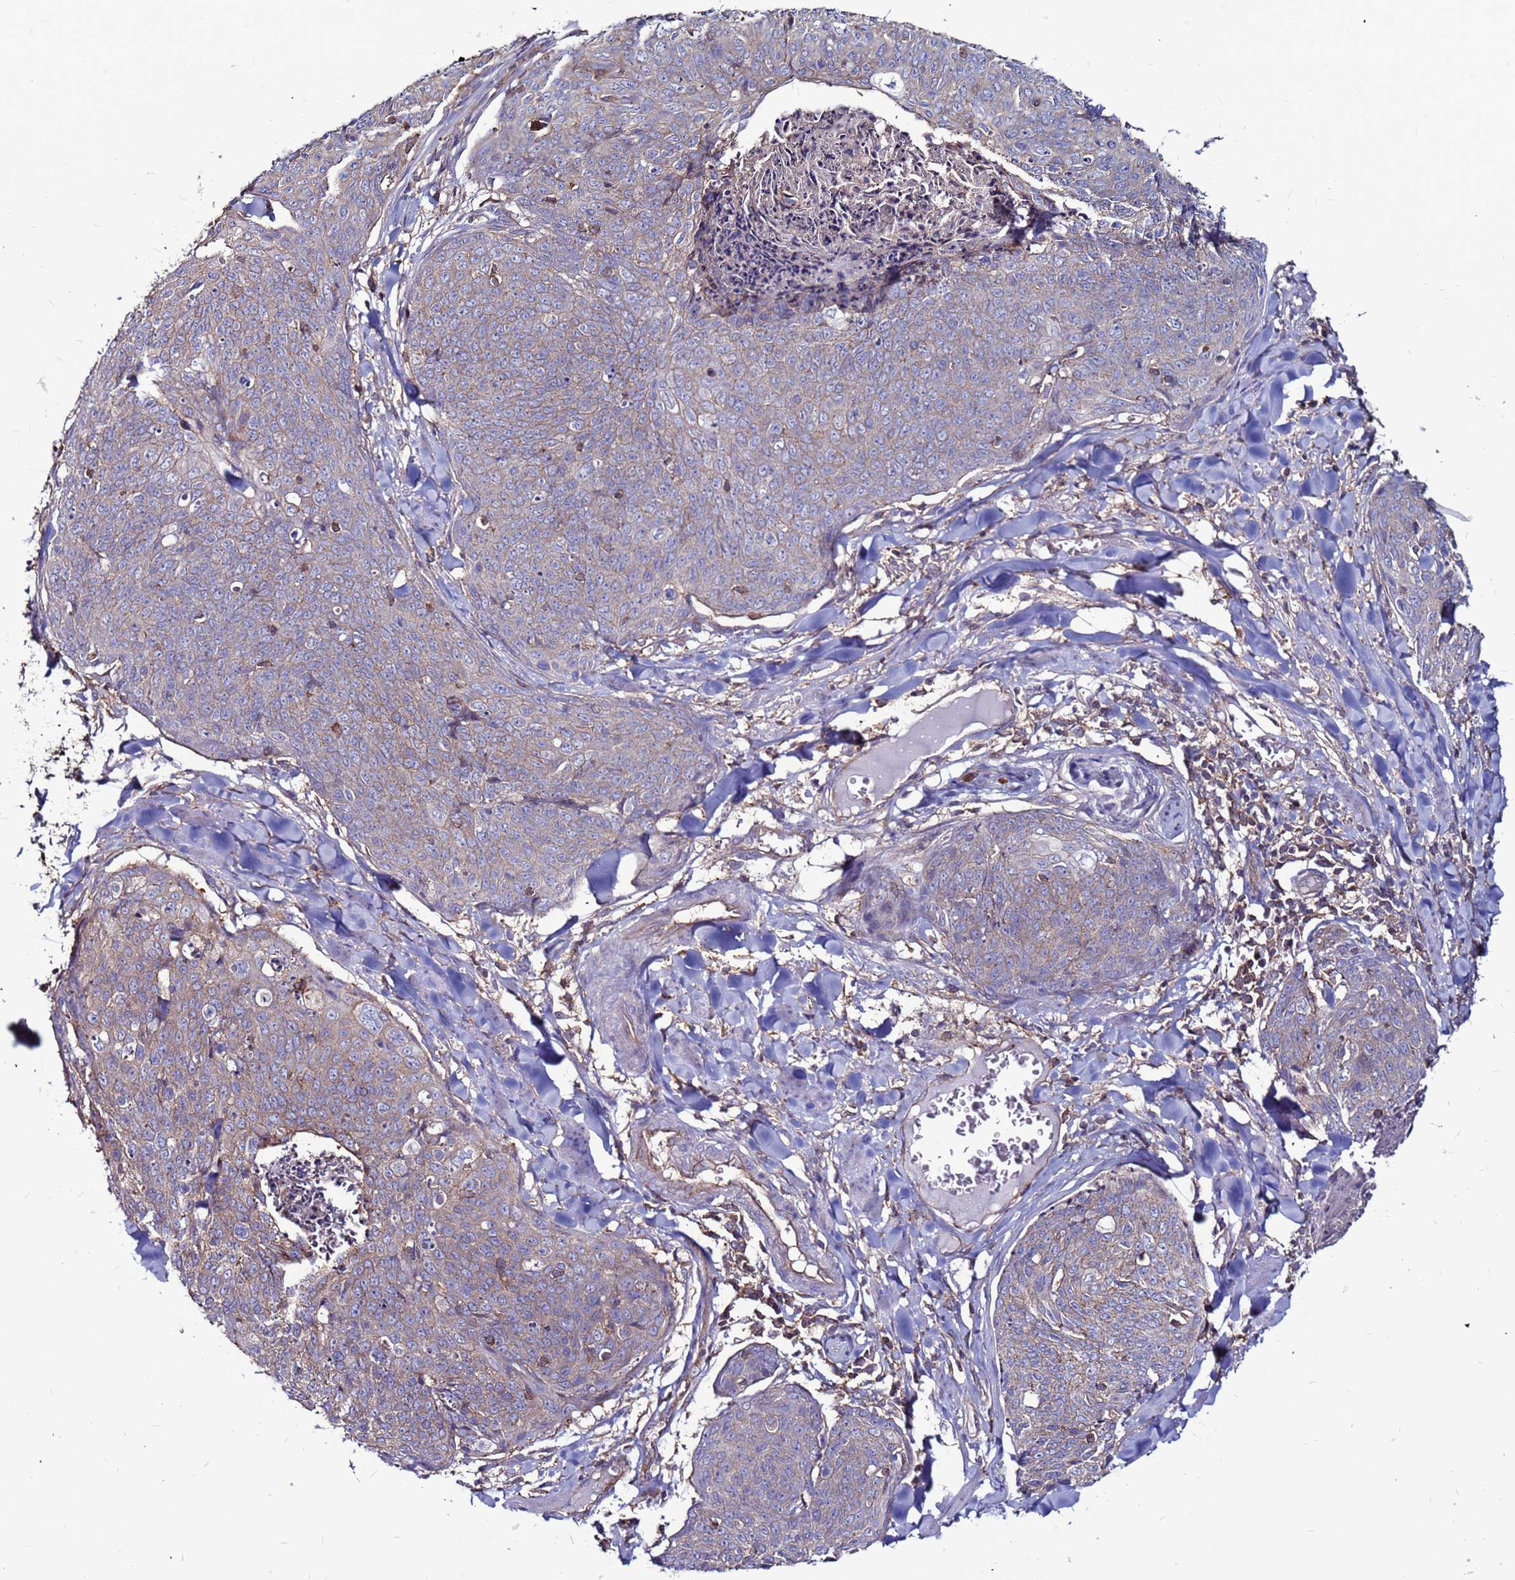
{"staining": {"intensity": "weak", "quantity": "25%-75%", "location": "cytoplasmic/membranous"}, "tissue": "skin cancer", "cell_type": "Tumor cells", "image_type": "cancer", "snomed": [{"axis": "morphology", "description": "Squamous cell carcinoma, NOS"}, {"axis": "topography", "description": "Skin"}, {"axis": "topography", "description": "Vulva"}], "caption": "The image exhibits a brown stain indicating the presence of a protein in the cytoplasmic/membranous of tumor cells in skin cancer (squamous cell carcinoma).", "gene": "NRN1L", "patient": {"sex": "female", "age": 85}}